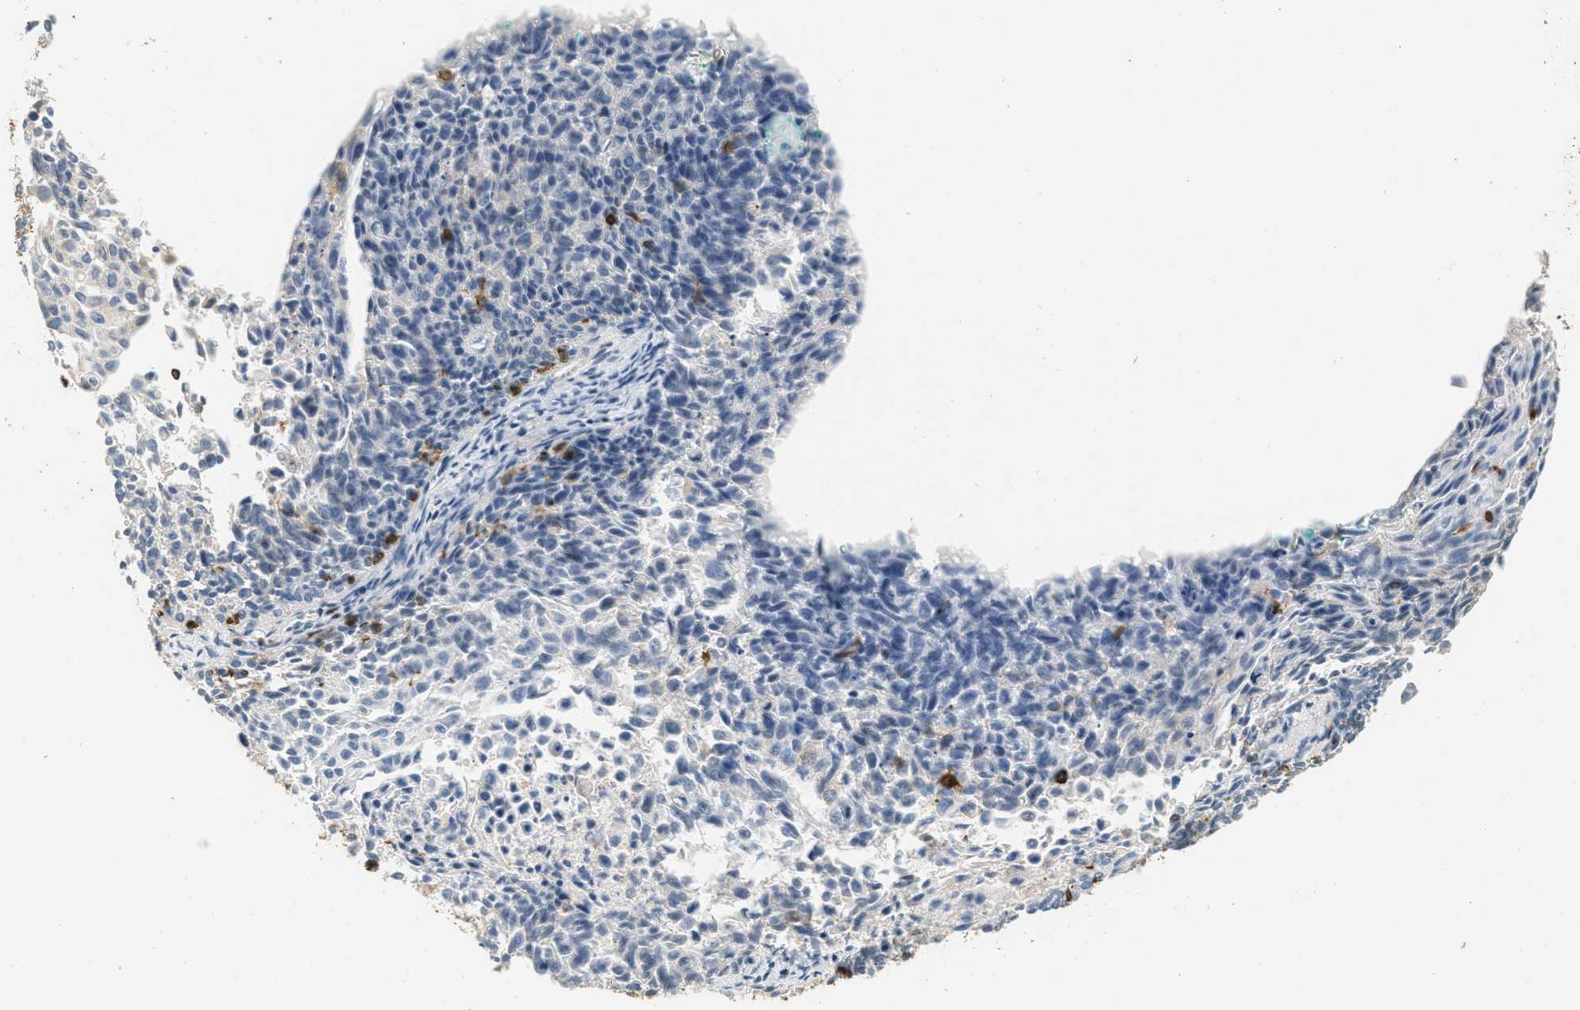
{"staining": {"intensity": "negative", "quantity": "none", "location": "none"}, "tissue": "cervical cancer", "cell_type": "Tumor cells", "image_type": "cancer", "snomed": [{"axis": "morphology", "description": "Squamous cell carcinoma, NOS"}, {"axis": "topography", "description": "Cervix"}], "caption": "A photomicrograph of squamous cell carcinoma (cervical) stained for a protein displays no brown staining in tumor cells.", "gene": "LSP1", "patient": {"sex": "female", "age": 55}}